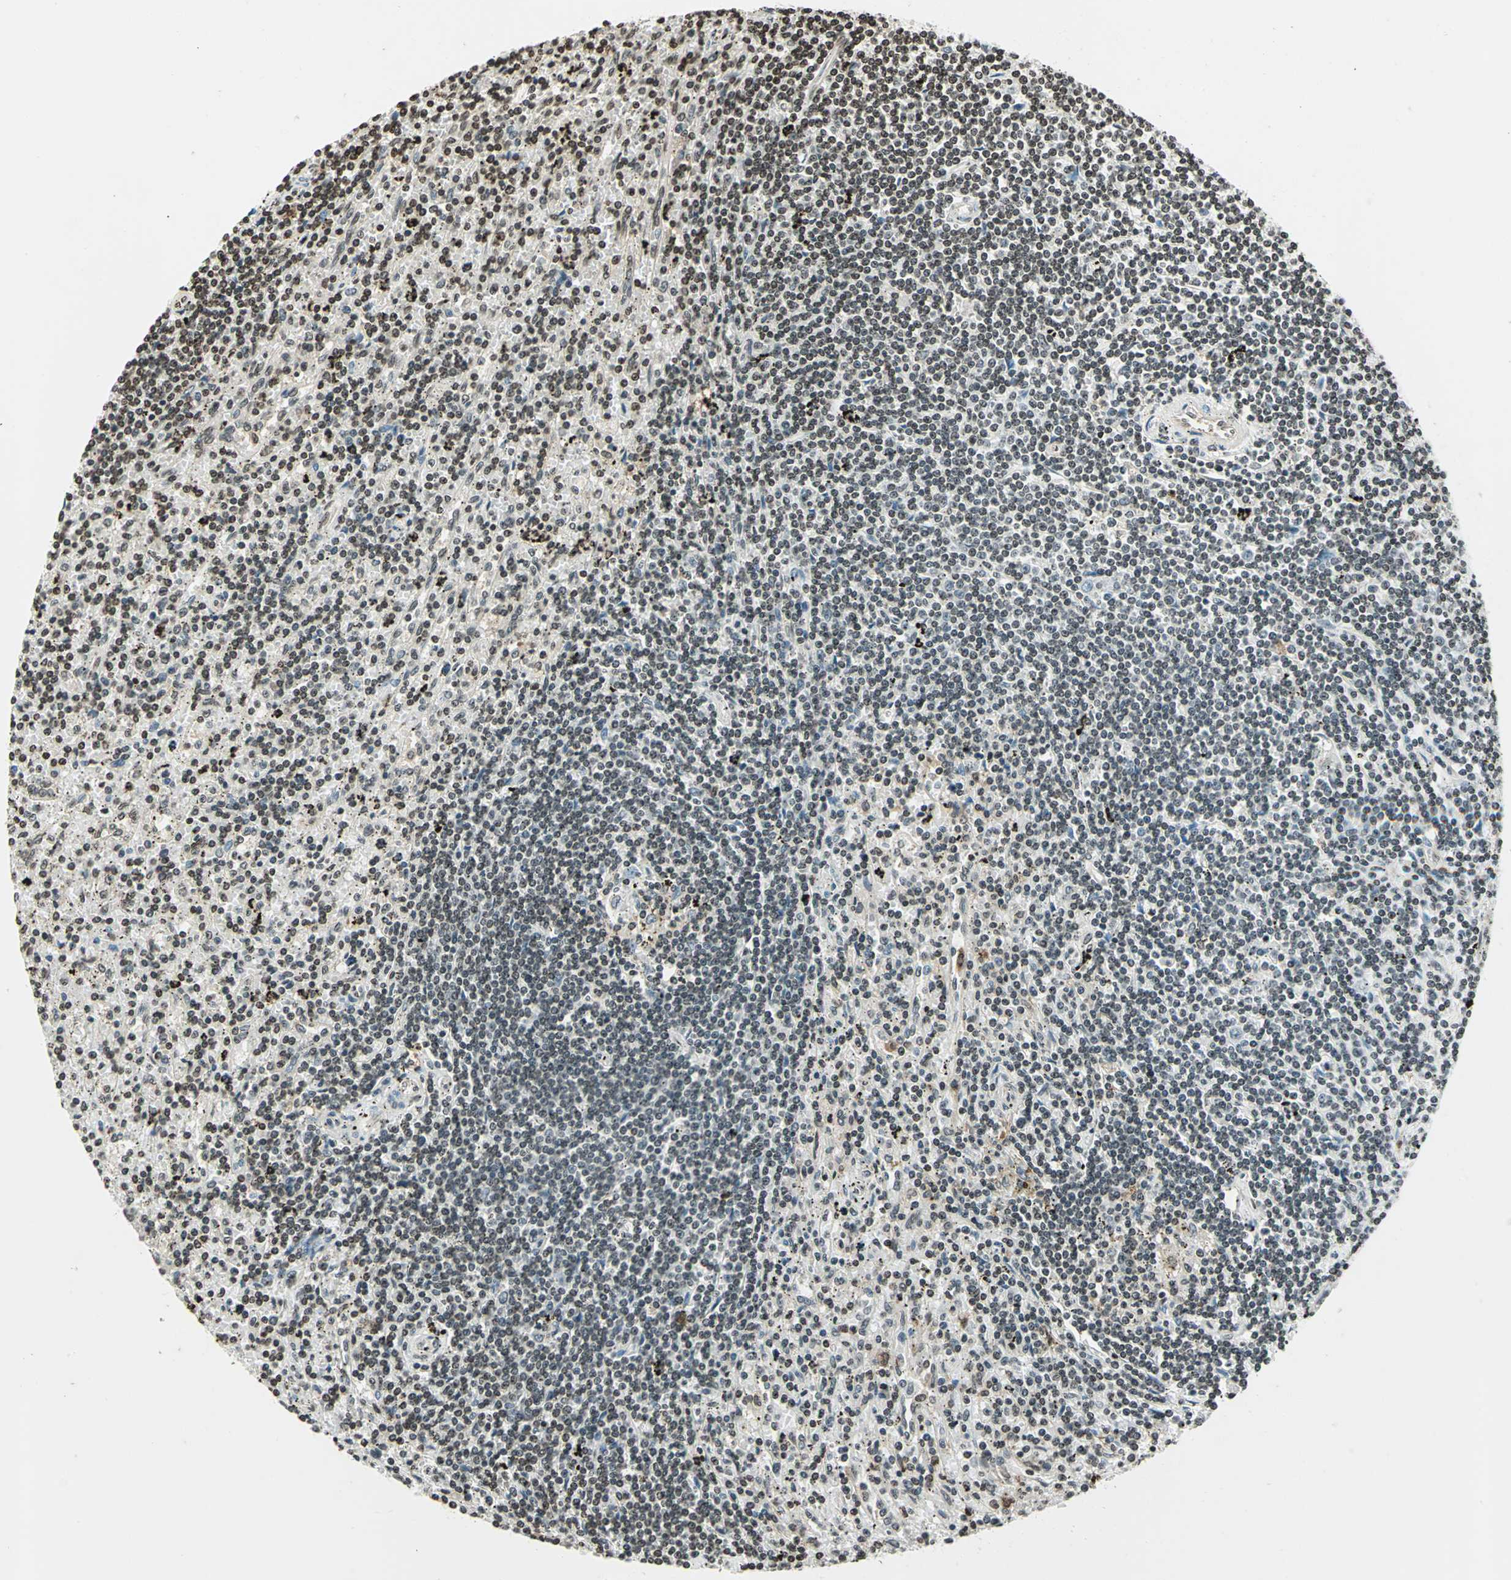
{"staining": {"intensity": "negative", "quantity": "none", "location": "none"}, "tissue": "lymphoma", "cell_type": "Tumor cells", "image_type": "cancer", "snomed": [{"axis": "morphology", "description": "Malignant lymphoma, non-Hodgkin's type, Low grade"}, {"axis": "topography", "description": "Spleen"}], "caption": "Human lymphoma stained for a protein using immunohistochemistry (IHC) demonstrates no staining in tumor cells.", "gene": "LGALS3", "patient": {"sex": "male", "age": 76}}